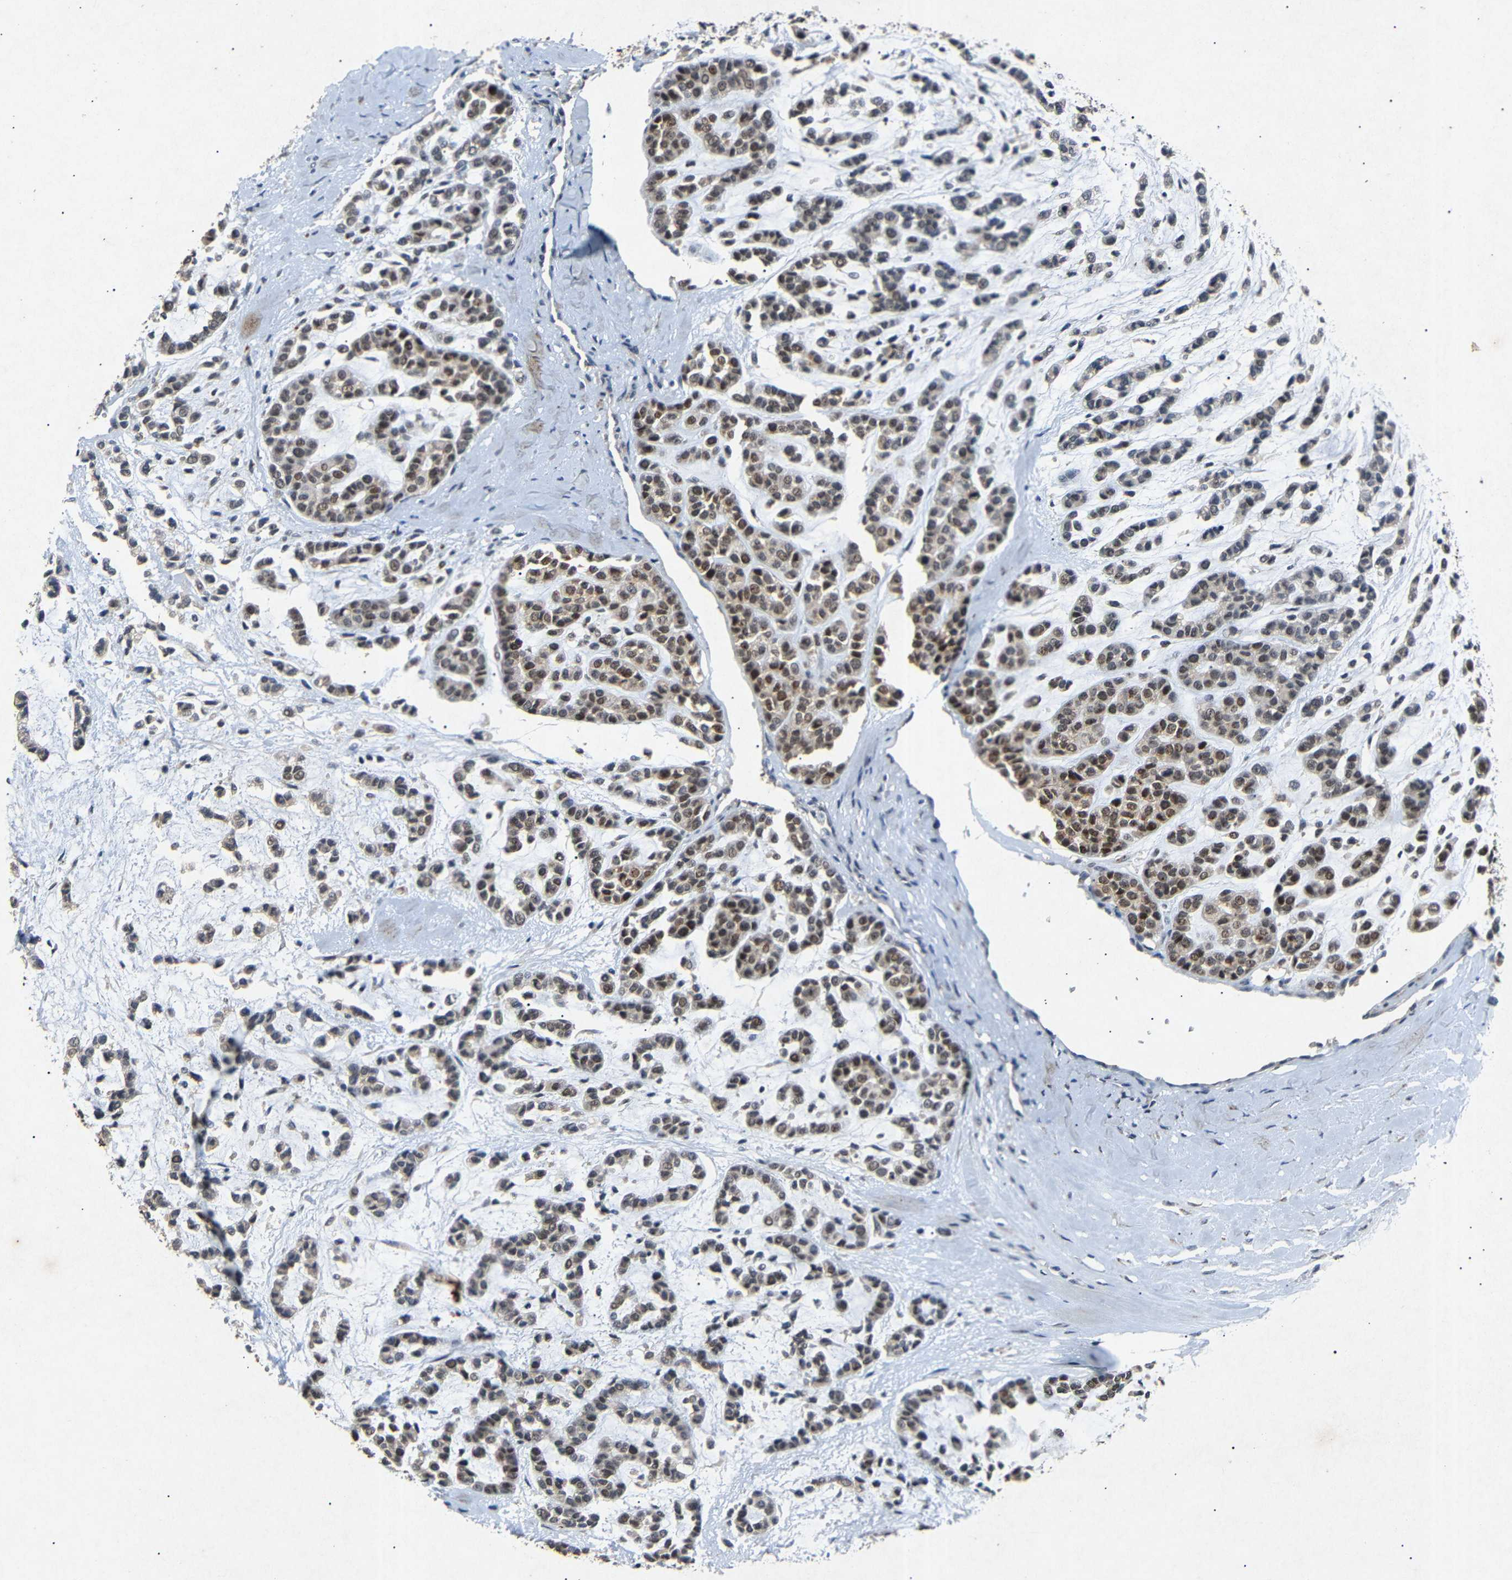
{"staining": {"intensity": "moderate", "quantity": ">75%", "location": "nuclear"}, "tissue": "head and neck cancer", "cell_type": "Tumor cells", "image_type": "cancer", "snomed": [{"axis": "morphology", "description": "Adenocarcinoma, NOS"}, {"axis": "morphology", "description": "Adenoma, NOS"}, {"axis": "topography", "description": "Head-Neck"}], "caption": "DAB immunohistochemical staining of adenoma (head and neck) displays moderate nuclear protein positivity in approximately >75% of tumor cells.", "gene": "PARN", "patient": {"sex": "female", "age": 55}}